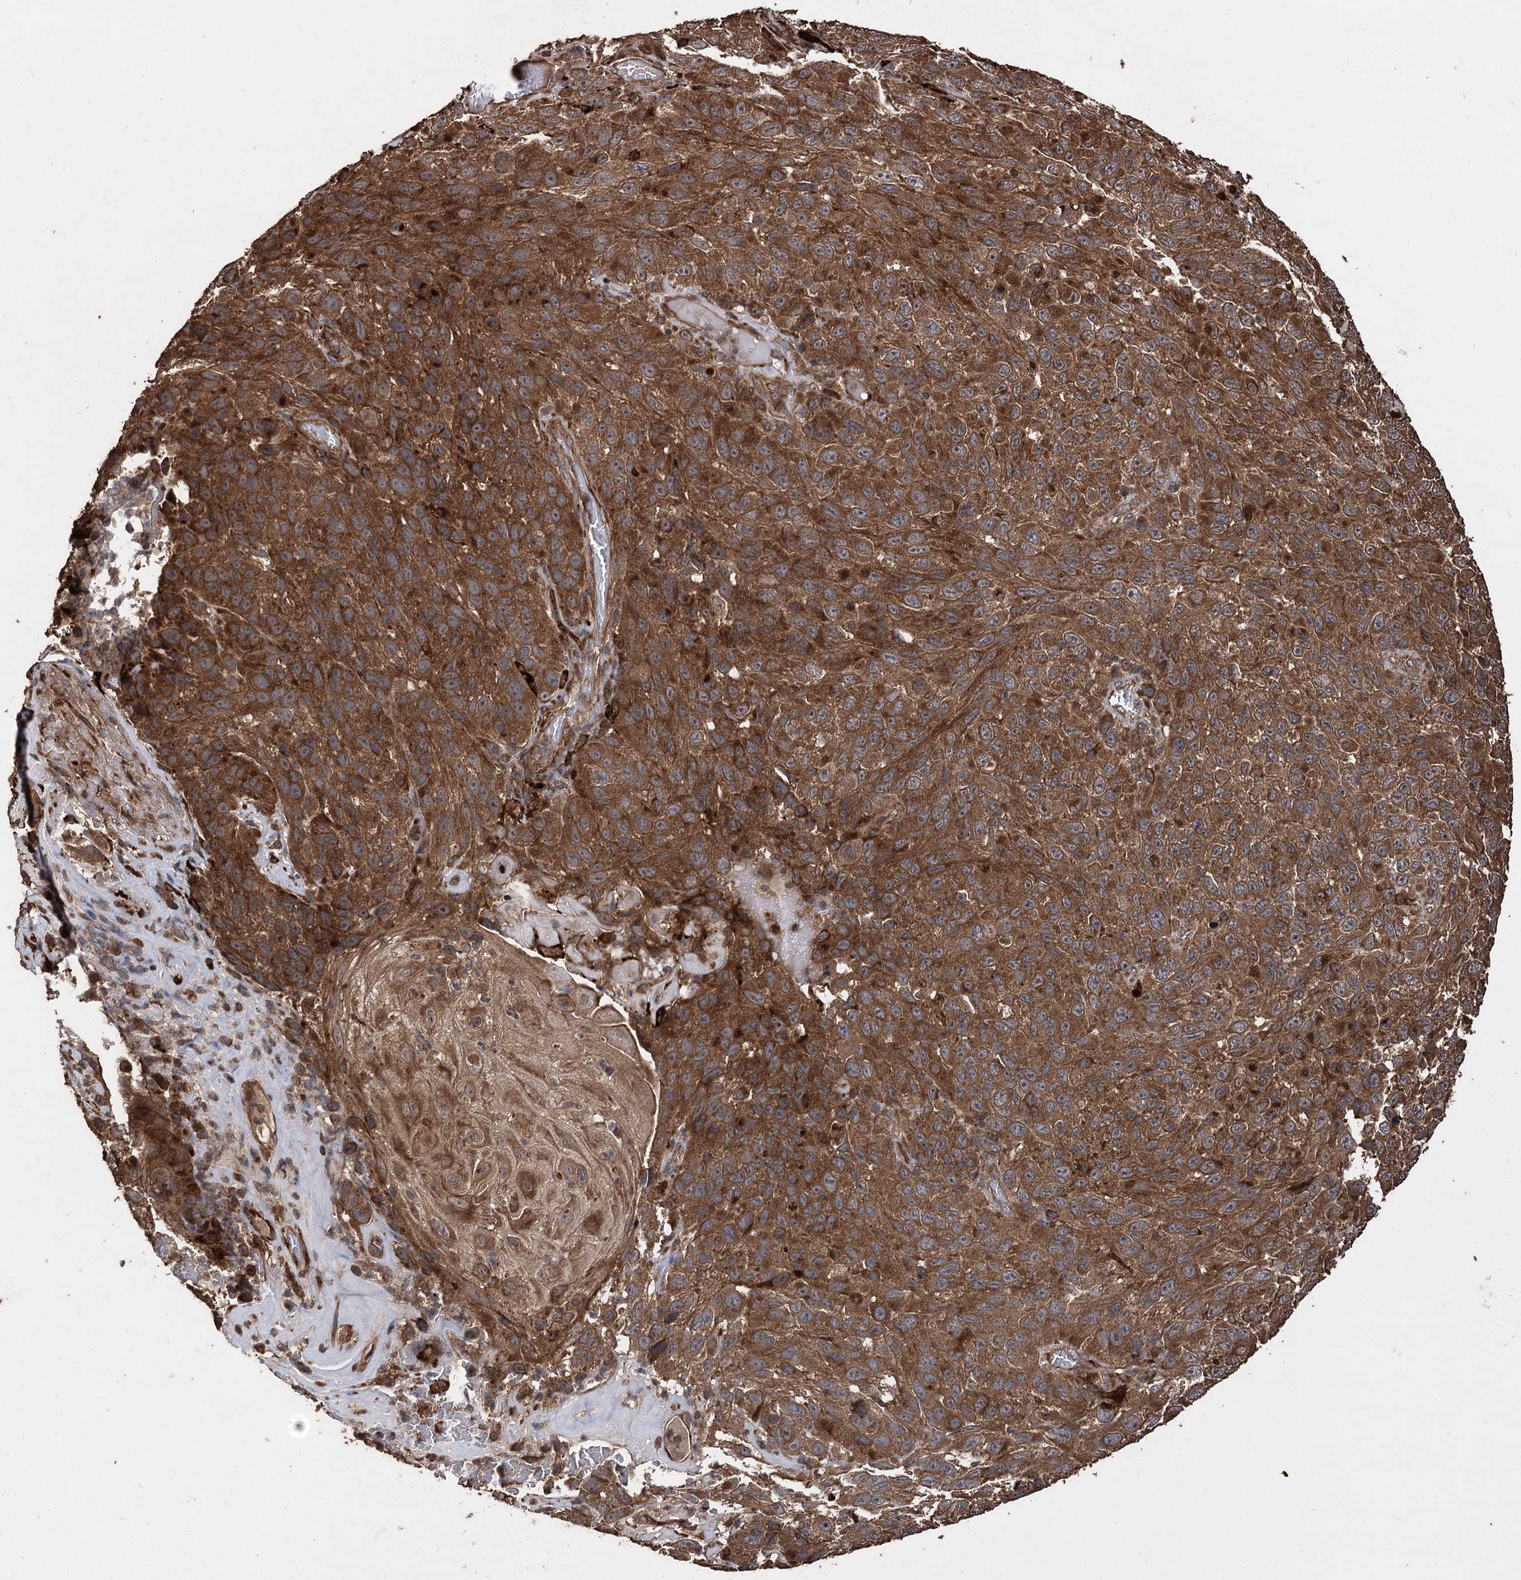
{"staining": {"intensity": "strong", "quantity": ">75%", "location": "cytoplasmic/membranous"}, "tissue": "melanoma", "cell_type": "Tumor cells", "image_type": "cancer", "snomed": [{"axis": "morphology", "description": "Malignant melanoma, NOS"}, {"axis": "topography", "description": "Skin"}], "caption": "Human malignant melanoma stained with a brown dye displays strong cytoplasmic/membranous positive expression in approximately >75% of tumor cells.", "gene": "RASSF3", "patient": {"sex": "female", "age": 96}}